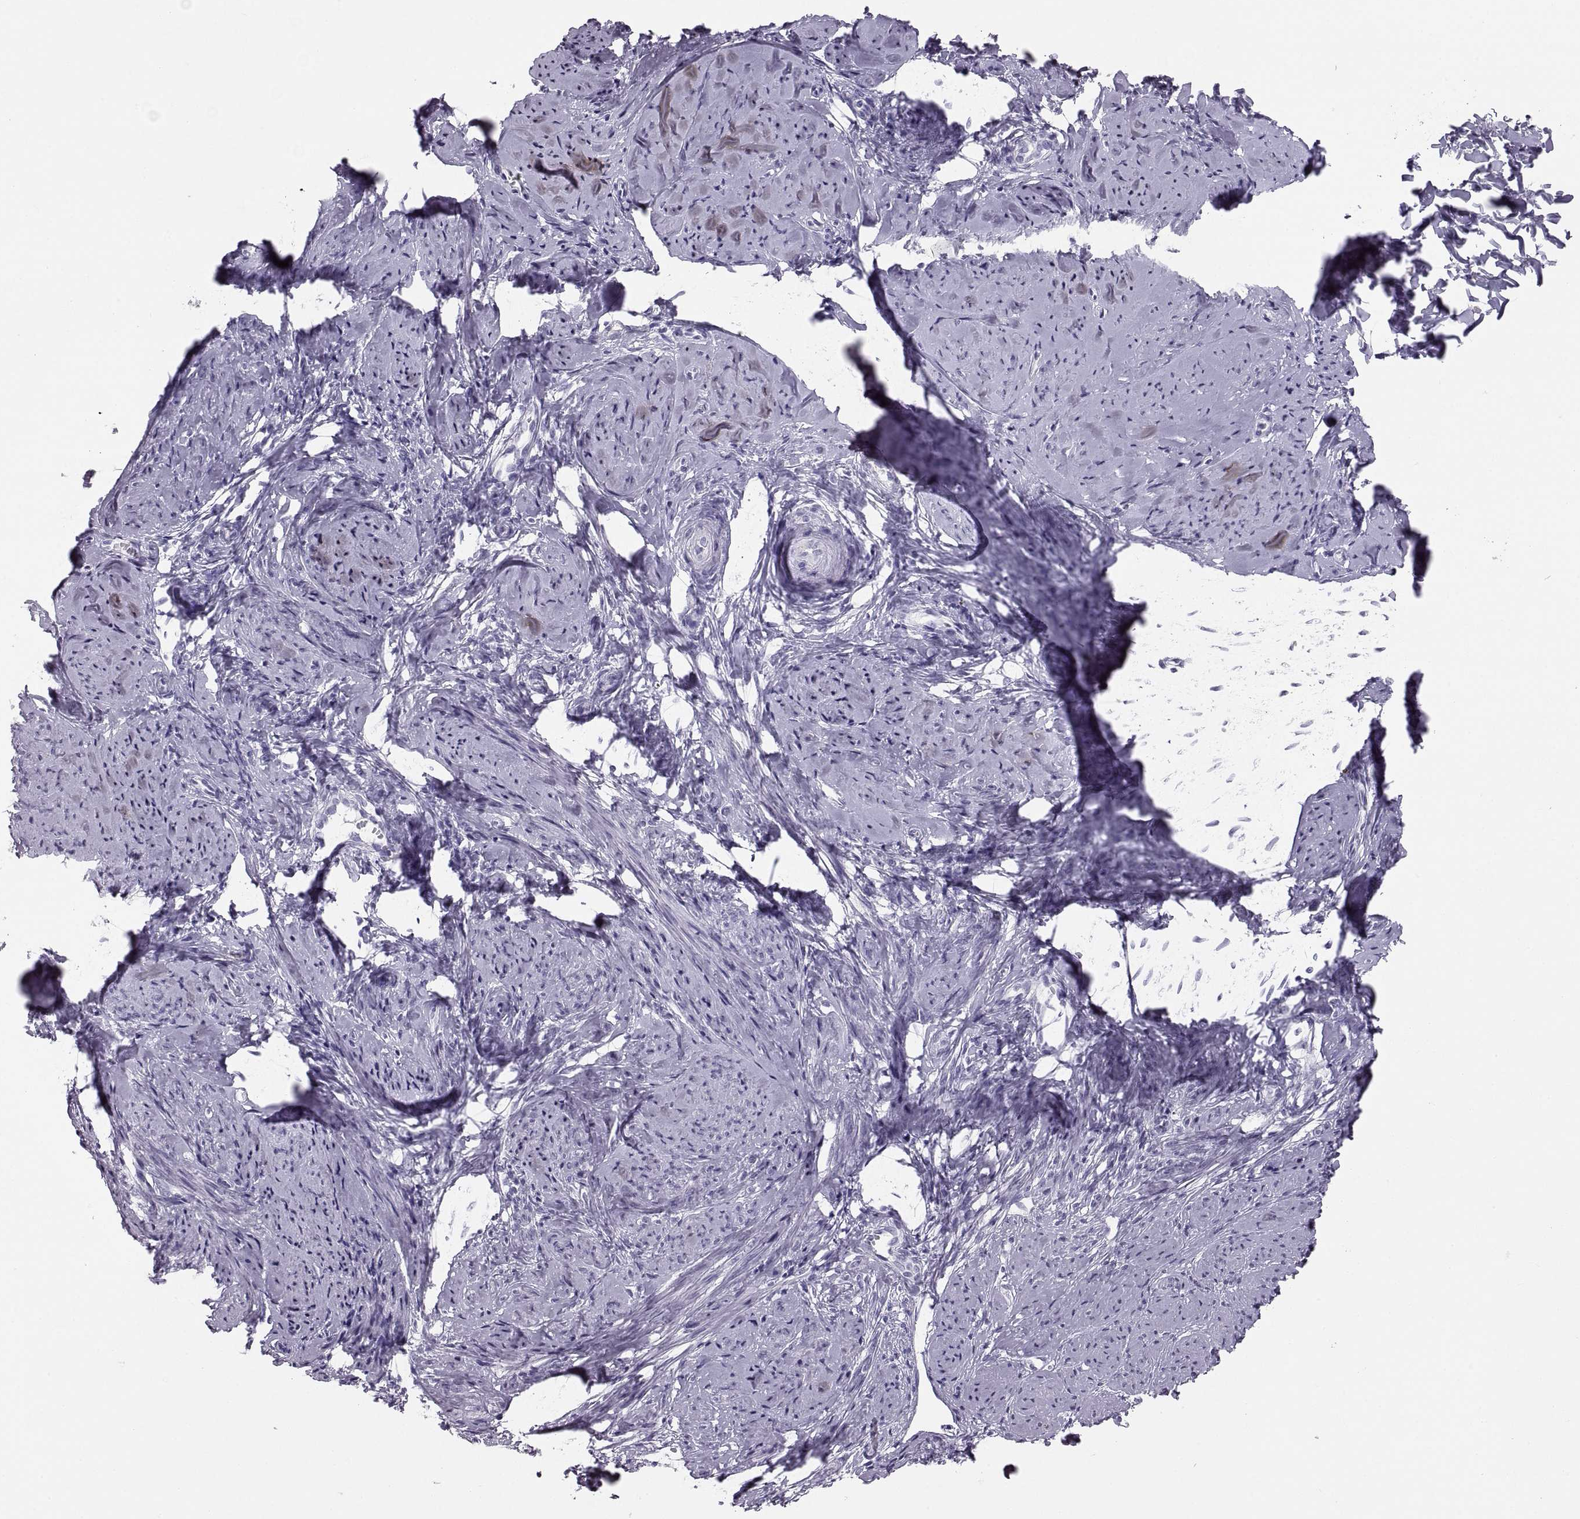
{"staining": {"intensity": "negative", "quantity": "none", "location": "none"}, "tissue": "smooth muscle", "cell_type": "Smooth muscle cells", "image_type": "normal", "snomed": [{"axis": "morphology", "description": "Normal tissue, NOS"}, {"axis": "topography", "description": "Smooth muscle"}], "caption": "High magnification brightfield microscopy of benign smooth muscle stained with DAB (3,3'-diaminobenzidine) (brown) and counterstained with hematoxylin (blue): smooth muscle cells show no significant staining. Nuclei are stained in blue.", "gene": "MILR1", "patient": {"sex": "female", "age": 48}}